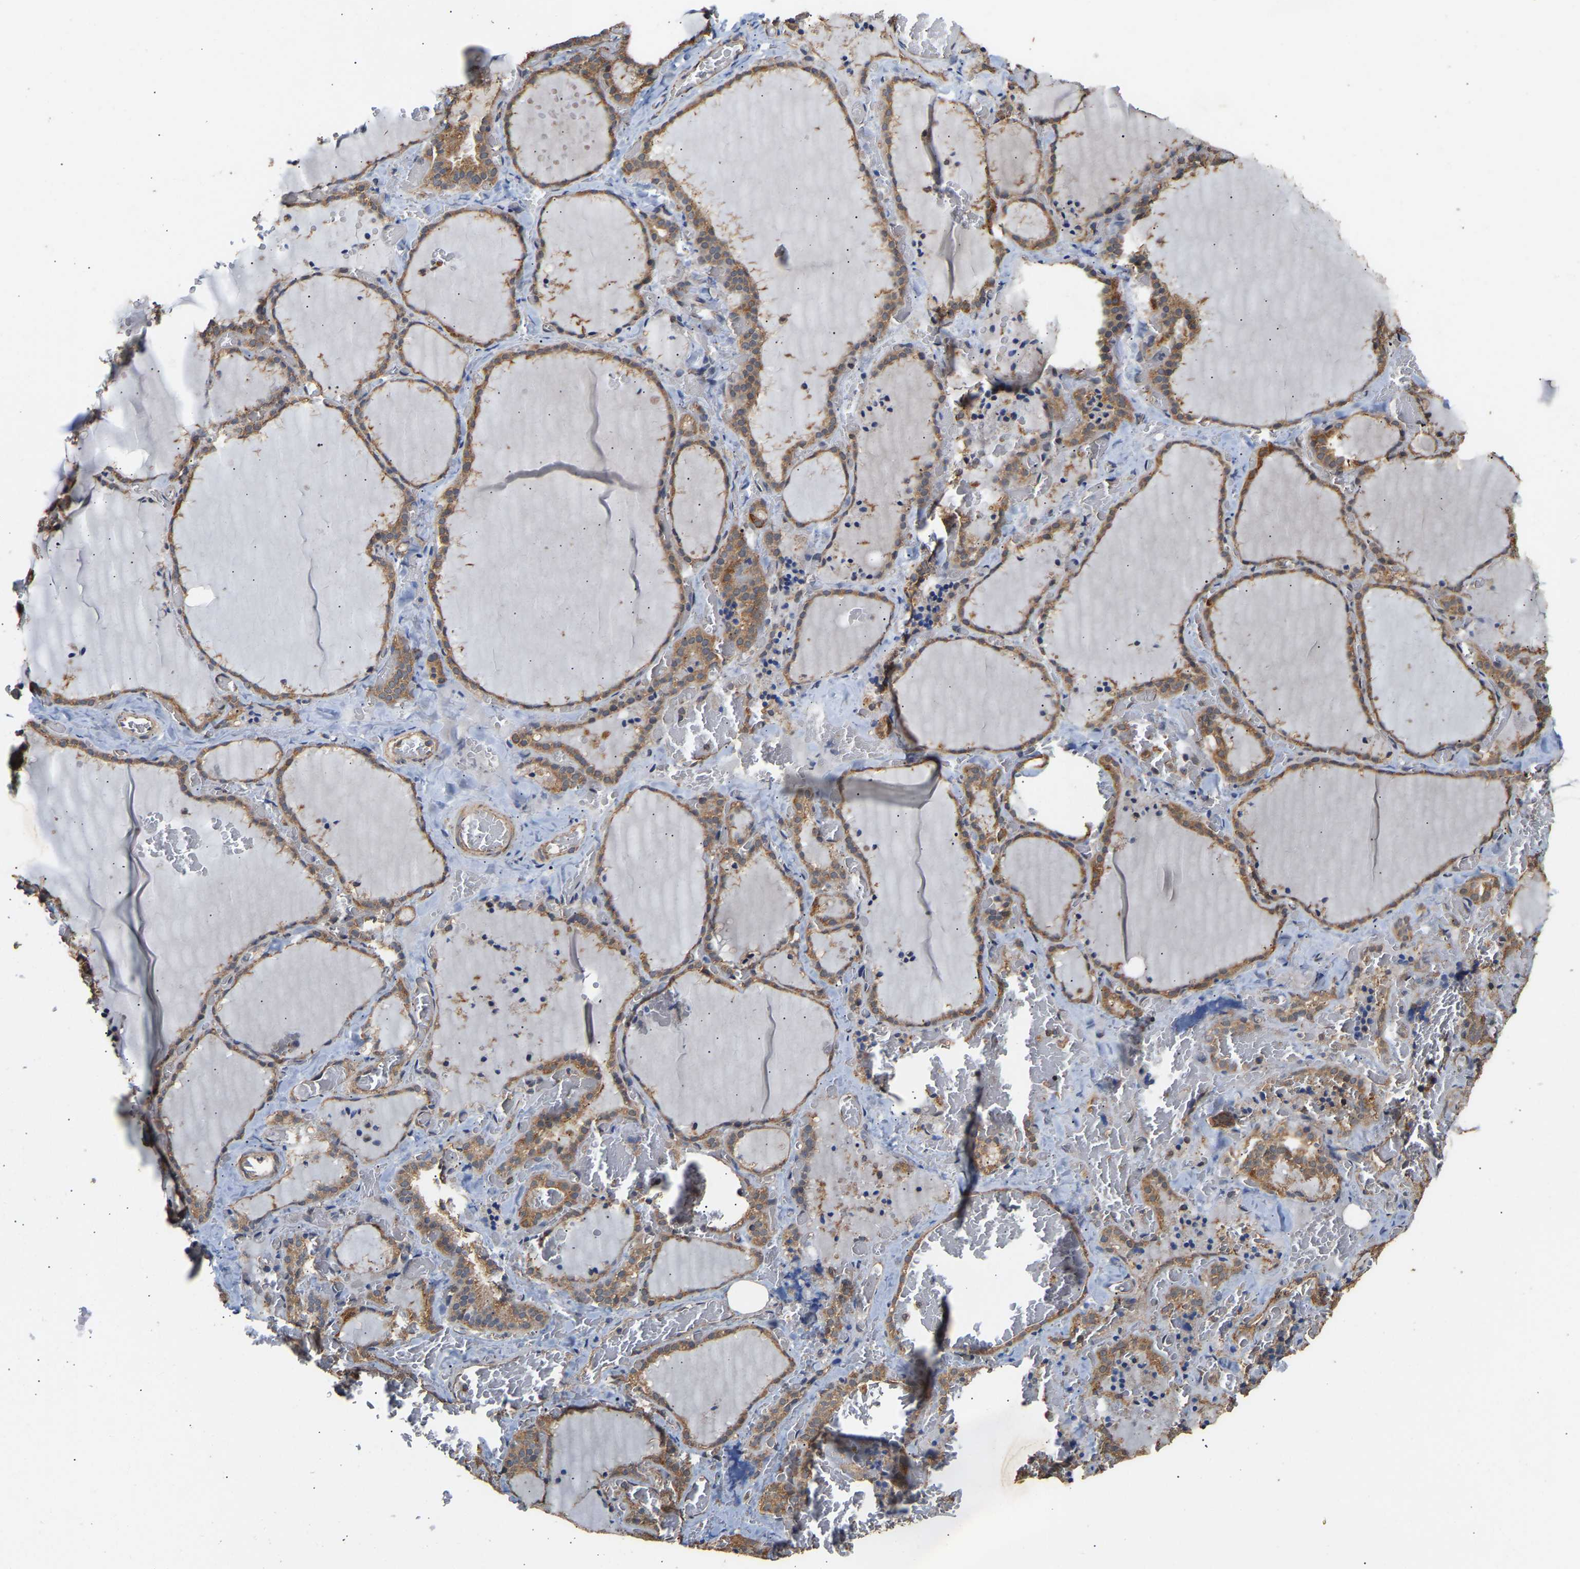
{"staining": {"intensity": "moderate", "quantity": ">75%", "location": "cytoplasmic/membranous"}, "tissue": "thyroid gland", "cell_type": "Glandular cells", "image_type": "normal", "snomed": [{"axis": "morphology", "description": "Normal tissue, NOS"}, {"axis": "topography", "description": "Thyroid gland"}], "caption": "Thyroid gland stained with immunohistochemistry (IHC) demonstrates moderate cytoplasmic/membranous expression in approximately >75% of glandular cells. Ihc stains the protein of interest in brown and the nuclei are stained blue.", "gene": "ZNF26", "patient": {"sex": "female", "age": 22}}